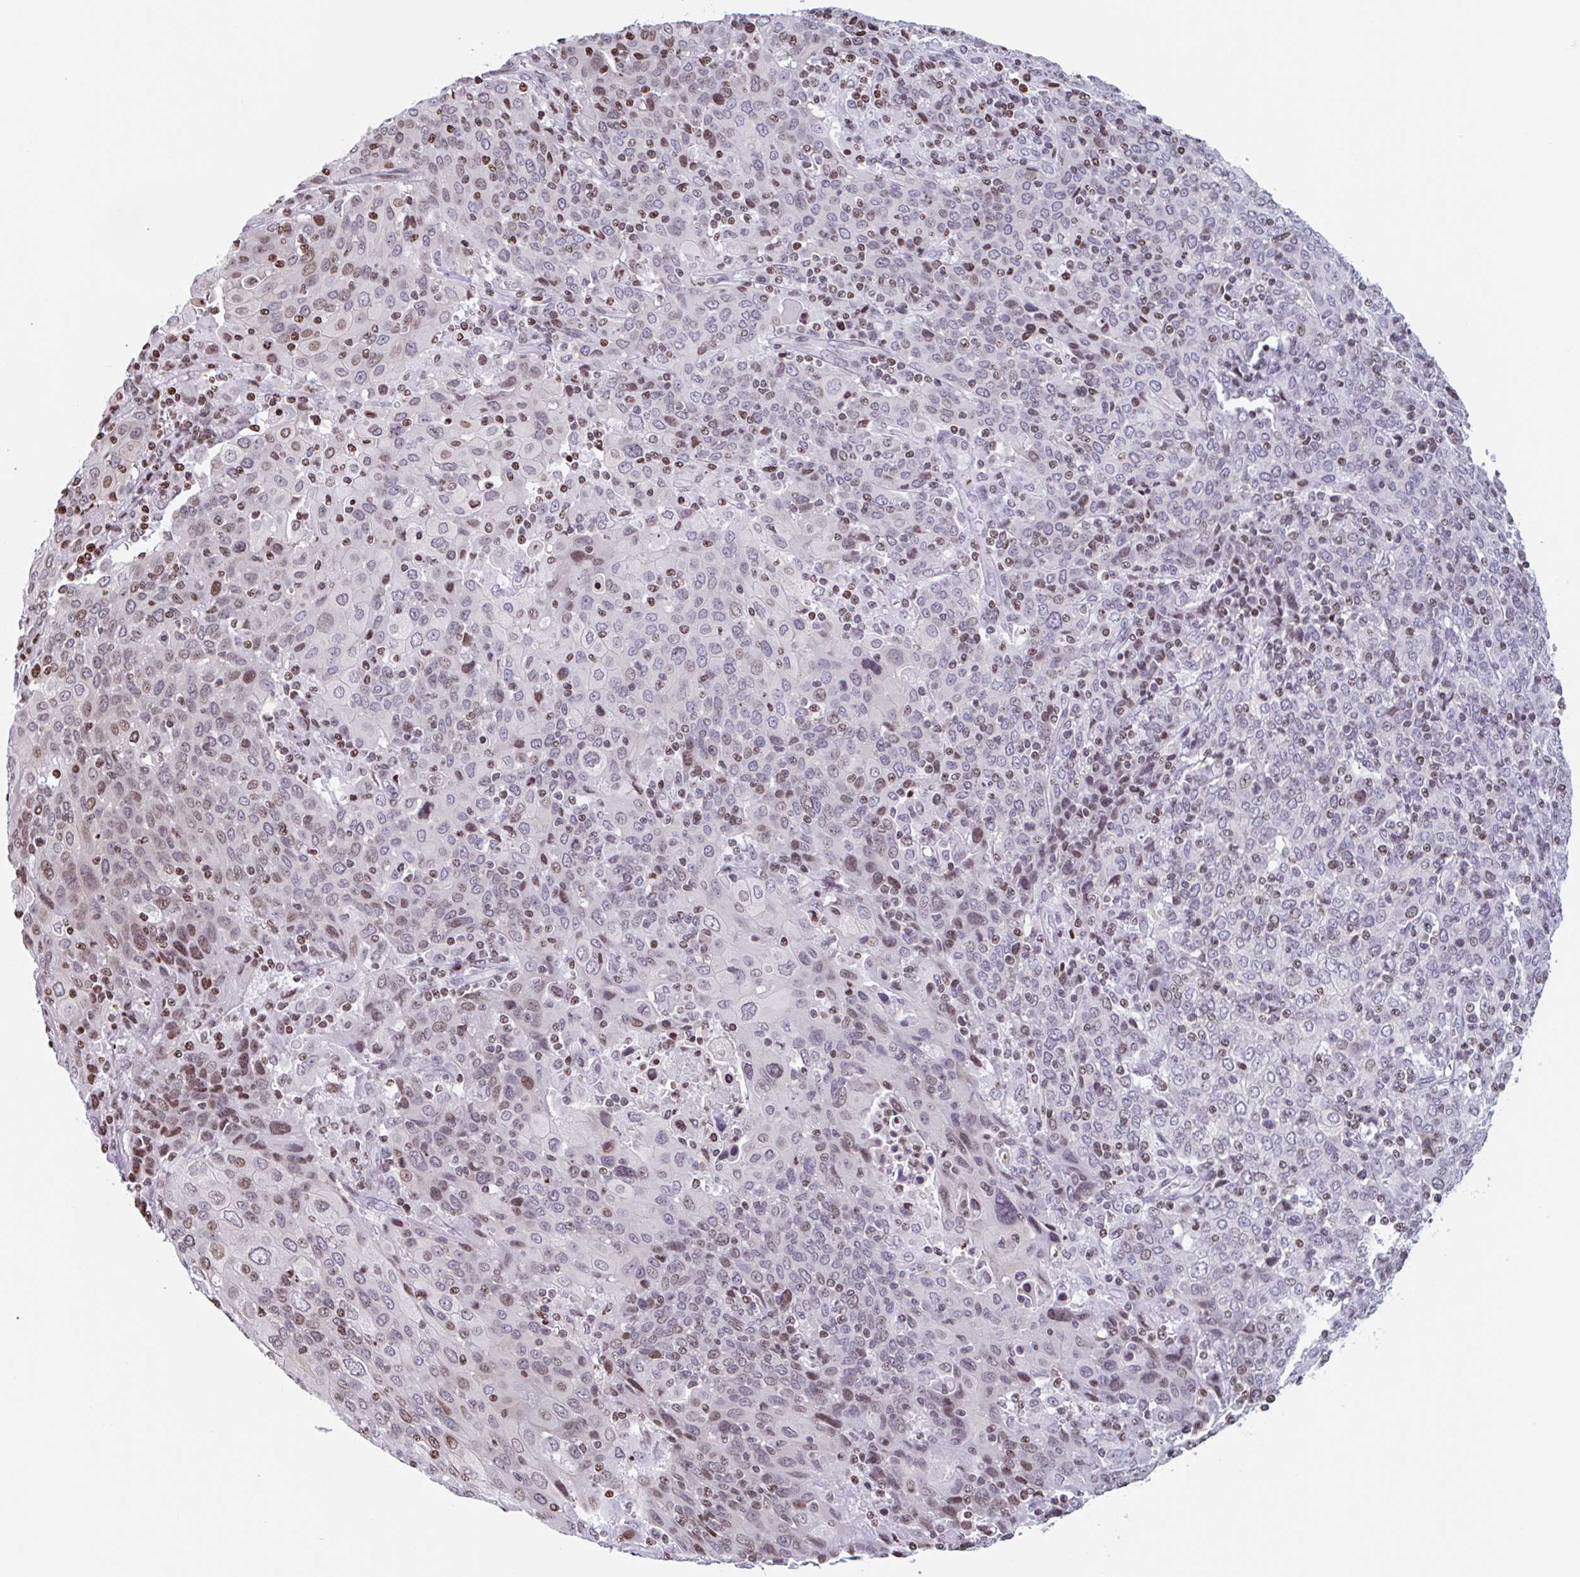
{"staining": {"intensity": "weak", "quantity": "25%-75%", "location": "nuclear"}, "tissue": "cervical cancer", "cell_type": "Tumor cells", "image_type": "cancer", "snomed": [{"axis": "morphology", "description": "Squamous cell carcinoma, NOS"}, {"axis": "topography", "description": "Cervix"}], "caption": "The photomicrograph exhibits immunohistochemical staining of cervical cancer. There is weak nuclear positivity is seen in approximately 25%-75% of tumor cells. (DAB IHC with brightfield microscopy, high magnification).", "gene": "NOL6", "patient": {"sex": "female", "age": 67}}